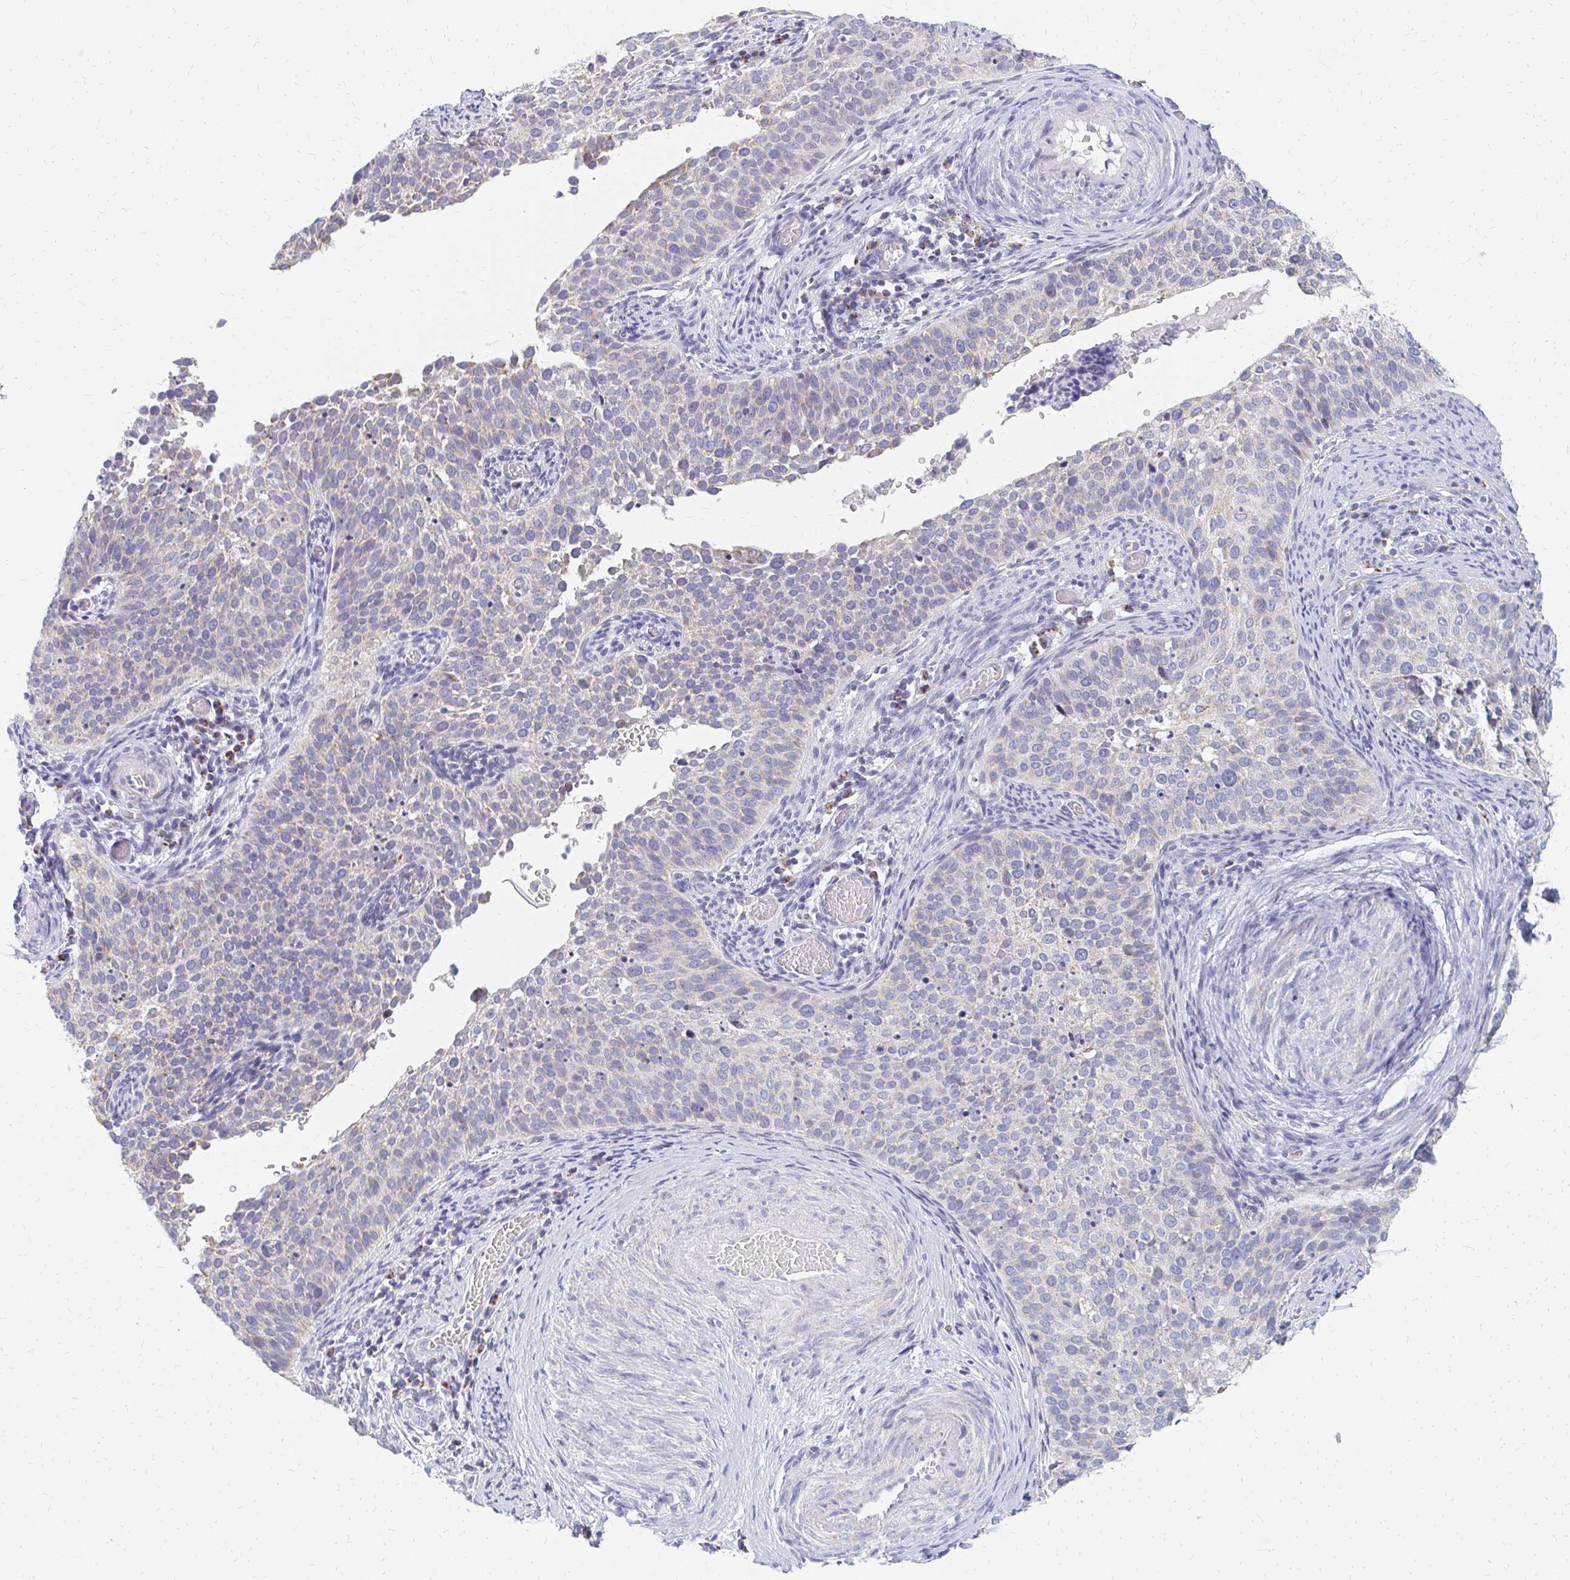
{"staining": {"intensity": "weak", "quantity": "<25%", "location": "cytoplasmic/membranous"}, "tissue": "cervical cancer", "cell_type": "Tumor cells", "image_type": "cancer", "snomed": [{"axis": "morphology", "description": "Squamous cell carcinoma, NOS"}, {"axis": "topography", "description": "Cervix"}], "caption": "There is no significant positivity in tumor cells of squamous cell carcinoma (cervical). (DAB immunohistochemistry visualized using brightfield microscopy, high magnification).", "gene": "OR10V1", "patient": {"sex": "female", "age": 44}}